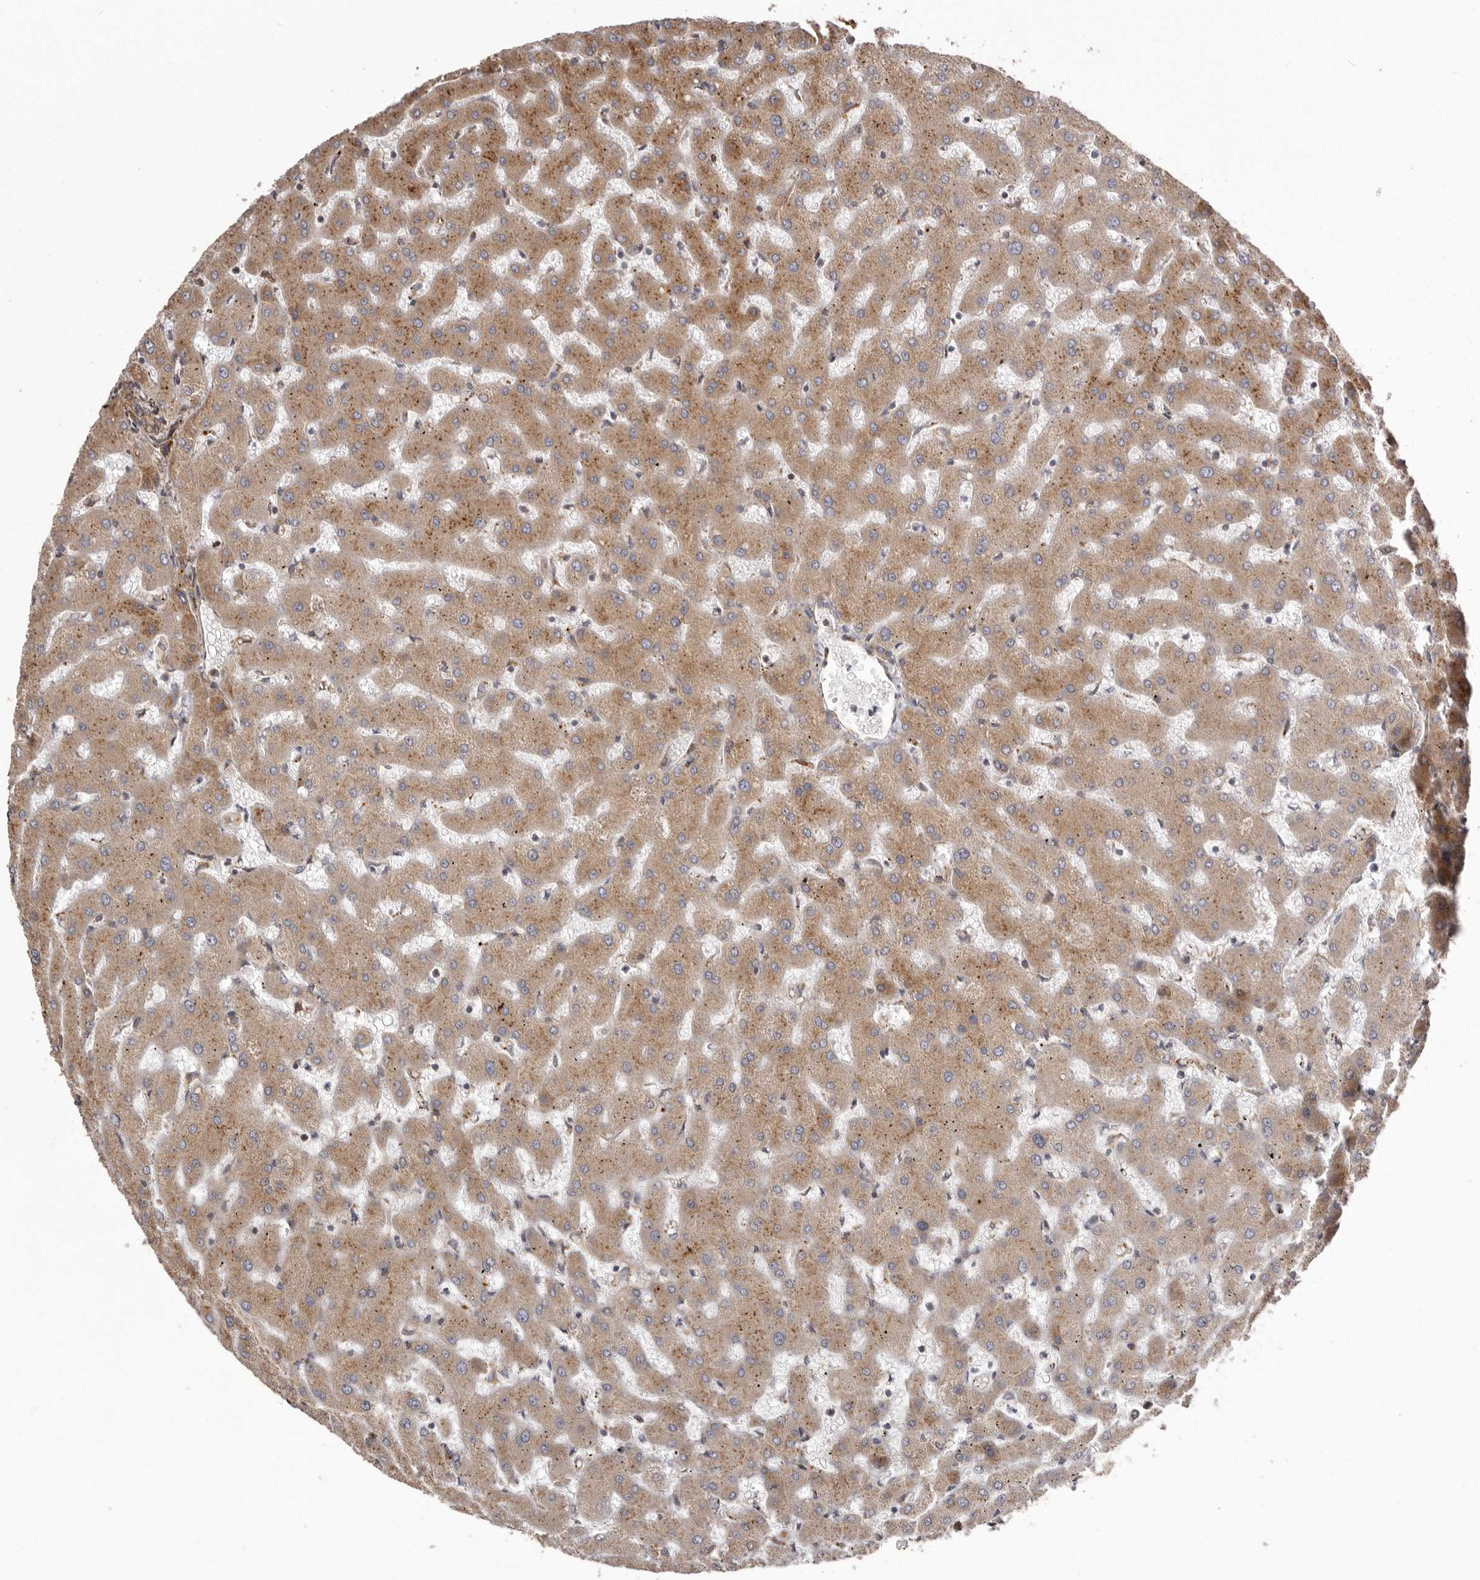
{"staining": {"intensity": "moderate", "quantity": ">75%", "location": "cytoplasmic/membranous"}, "tissue": "liver", "cell_type": "Cholangiocytes", "image_type": "normal", "snomed": [{"axis": "morphology", "description": "Normal tissue, NOS"}, {"axis": "topography", "description": "Liver"}], "caption": "This is an image of IHC staining of normal liver, which shows moderate staining in the cytoplasmic/membranous of cholangiocytes.", "gene": "NUP43", "patient": {"sex": "female", "age": 63}}